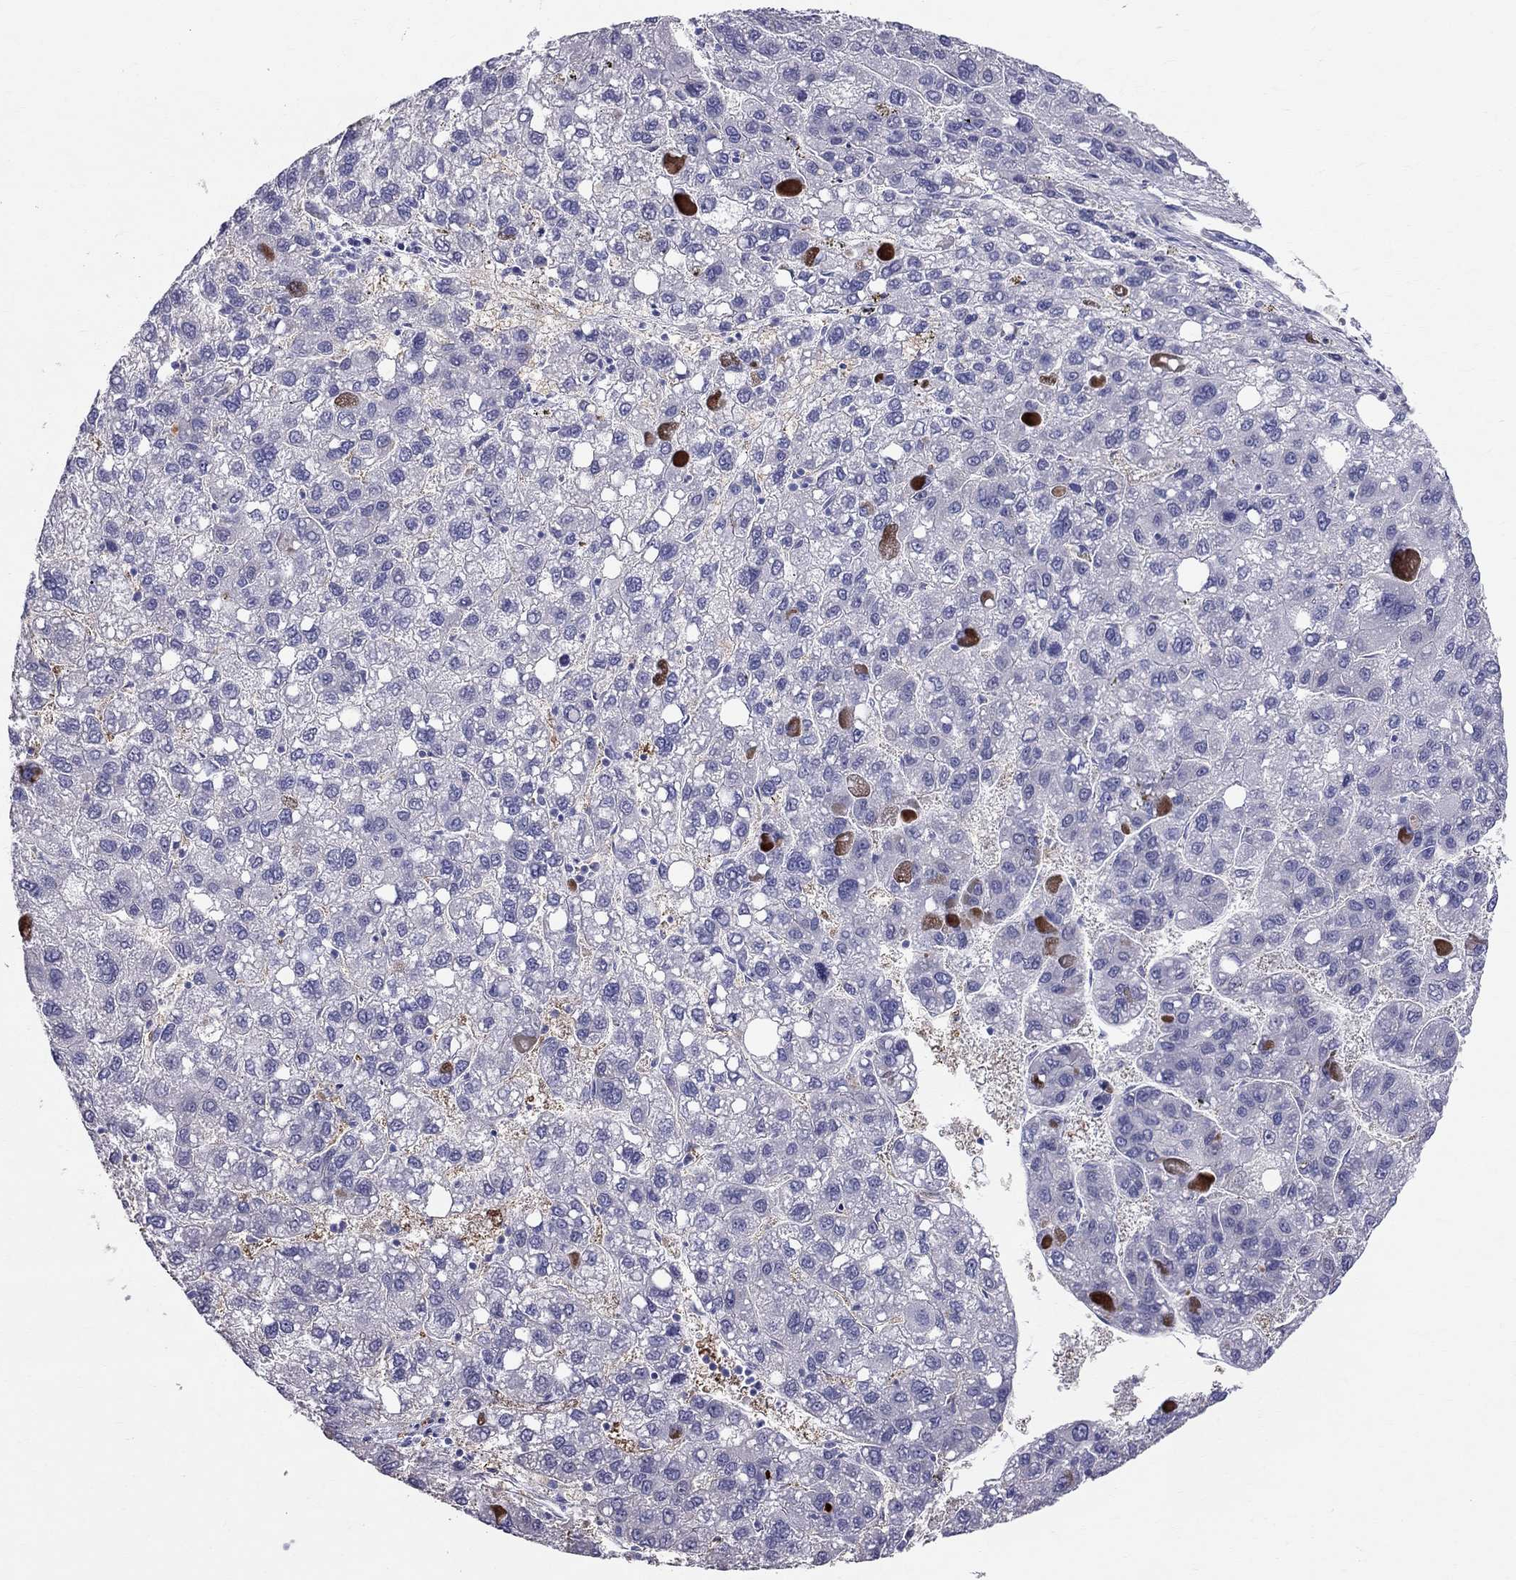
{"staining": {"intensity": "negative", "quantity": "none", "location": "none"}, "tissue": "liver cancer", "cell_type": "Tumor cells", "image_type": "cancer", "snomed": [{"axis": "morphology", "description": "Carcinoma, Hepatocellular, NOS"}, {"axis": "topography", "description": "Liver"}], "caption": "Immunohistochemical staining of human liver hepatocellular carcinoma shows no significant expression in tumor cells.", "gene": "DNAAF6", "patient": {"sex": "female", "age": 82}}